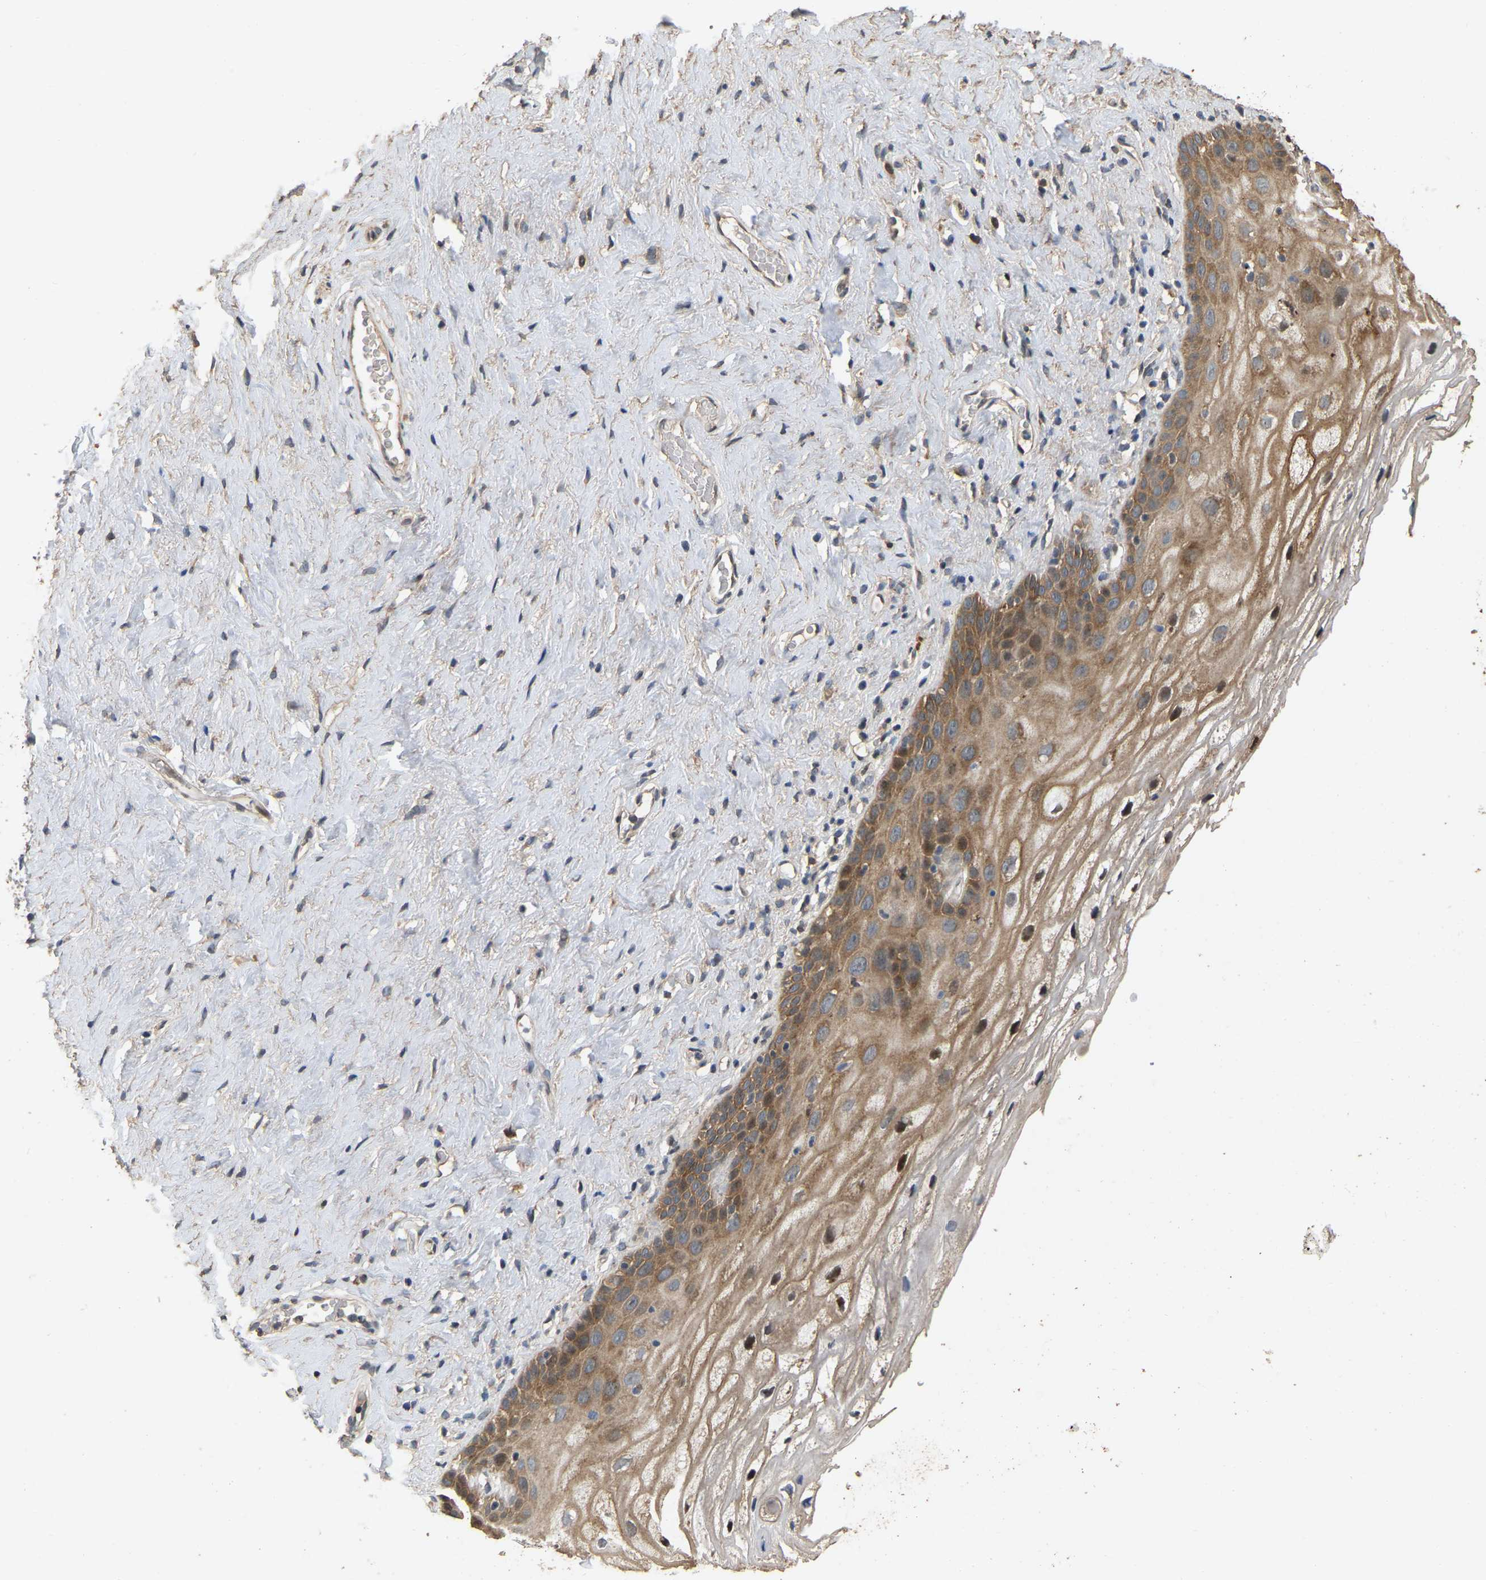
{"staining": {"intensity": "moderate", "quantity": ">75%", "location": "cytoplasmic/membranous,nuclear"}, "tissue": "vagina", "cell_type": "Squamous epithelial cells", "image_type": "normal", "snomed": [{"axis": "morphology", "description": "Normal tissue, NOS"}, {"axis": "morphology", "description": "Adenocarcinoma, NOS"}, {"axis": "topography", "description": "Rectum"}, {"axis": "topography", "description": "Vagina"}], "caption": "A medium amount of moderate cytoplasmic/membranous,nuclear staining is present in approximately >75% of squamous epithelial cells in unremarkable vagina.", "gene": "NCS1", "patient": {"sex": "female", "age": 71}}